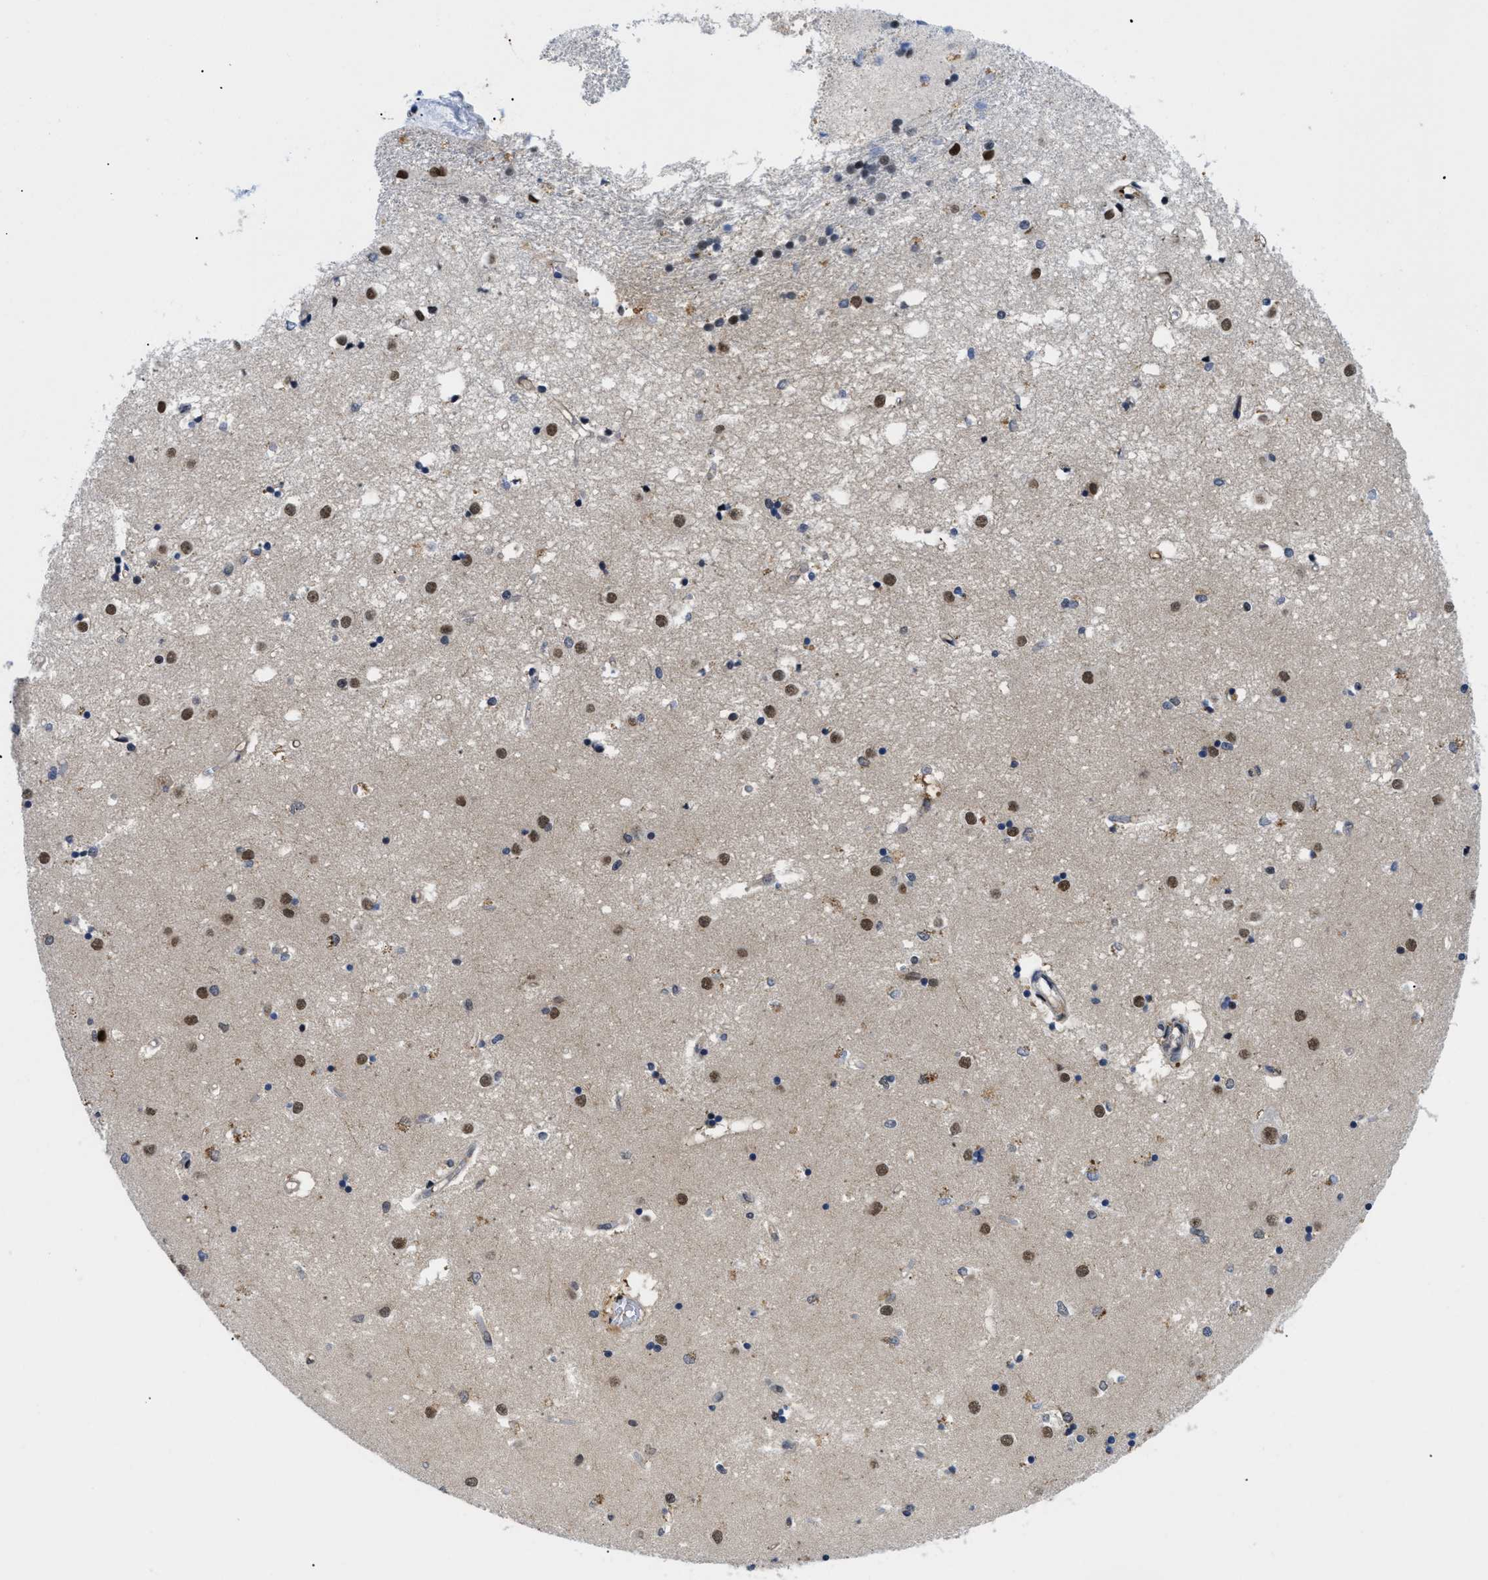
{"staining": {"intensity": "moderate", "quantity": "25%-75%", "location": "nuclear"}, "tissue": "caudate", "cell_type": "Glial cells", "image_type": "normal", "snomed": [{"axis": "morphology", "description": "Normal tissue, NOS"}, {"axis": "topography", "description": "Lateral ventricle wall"}], "caption": "This micrograph reveals immunohistochemistry (IHC) staining of benign caudate, with medium moderate nuclear expression in about 25%-75% of glial cells.", "gene": "SLC29A2", "patient": {"sex": "male", "age": 45}}